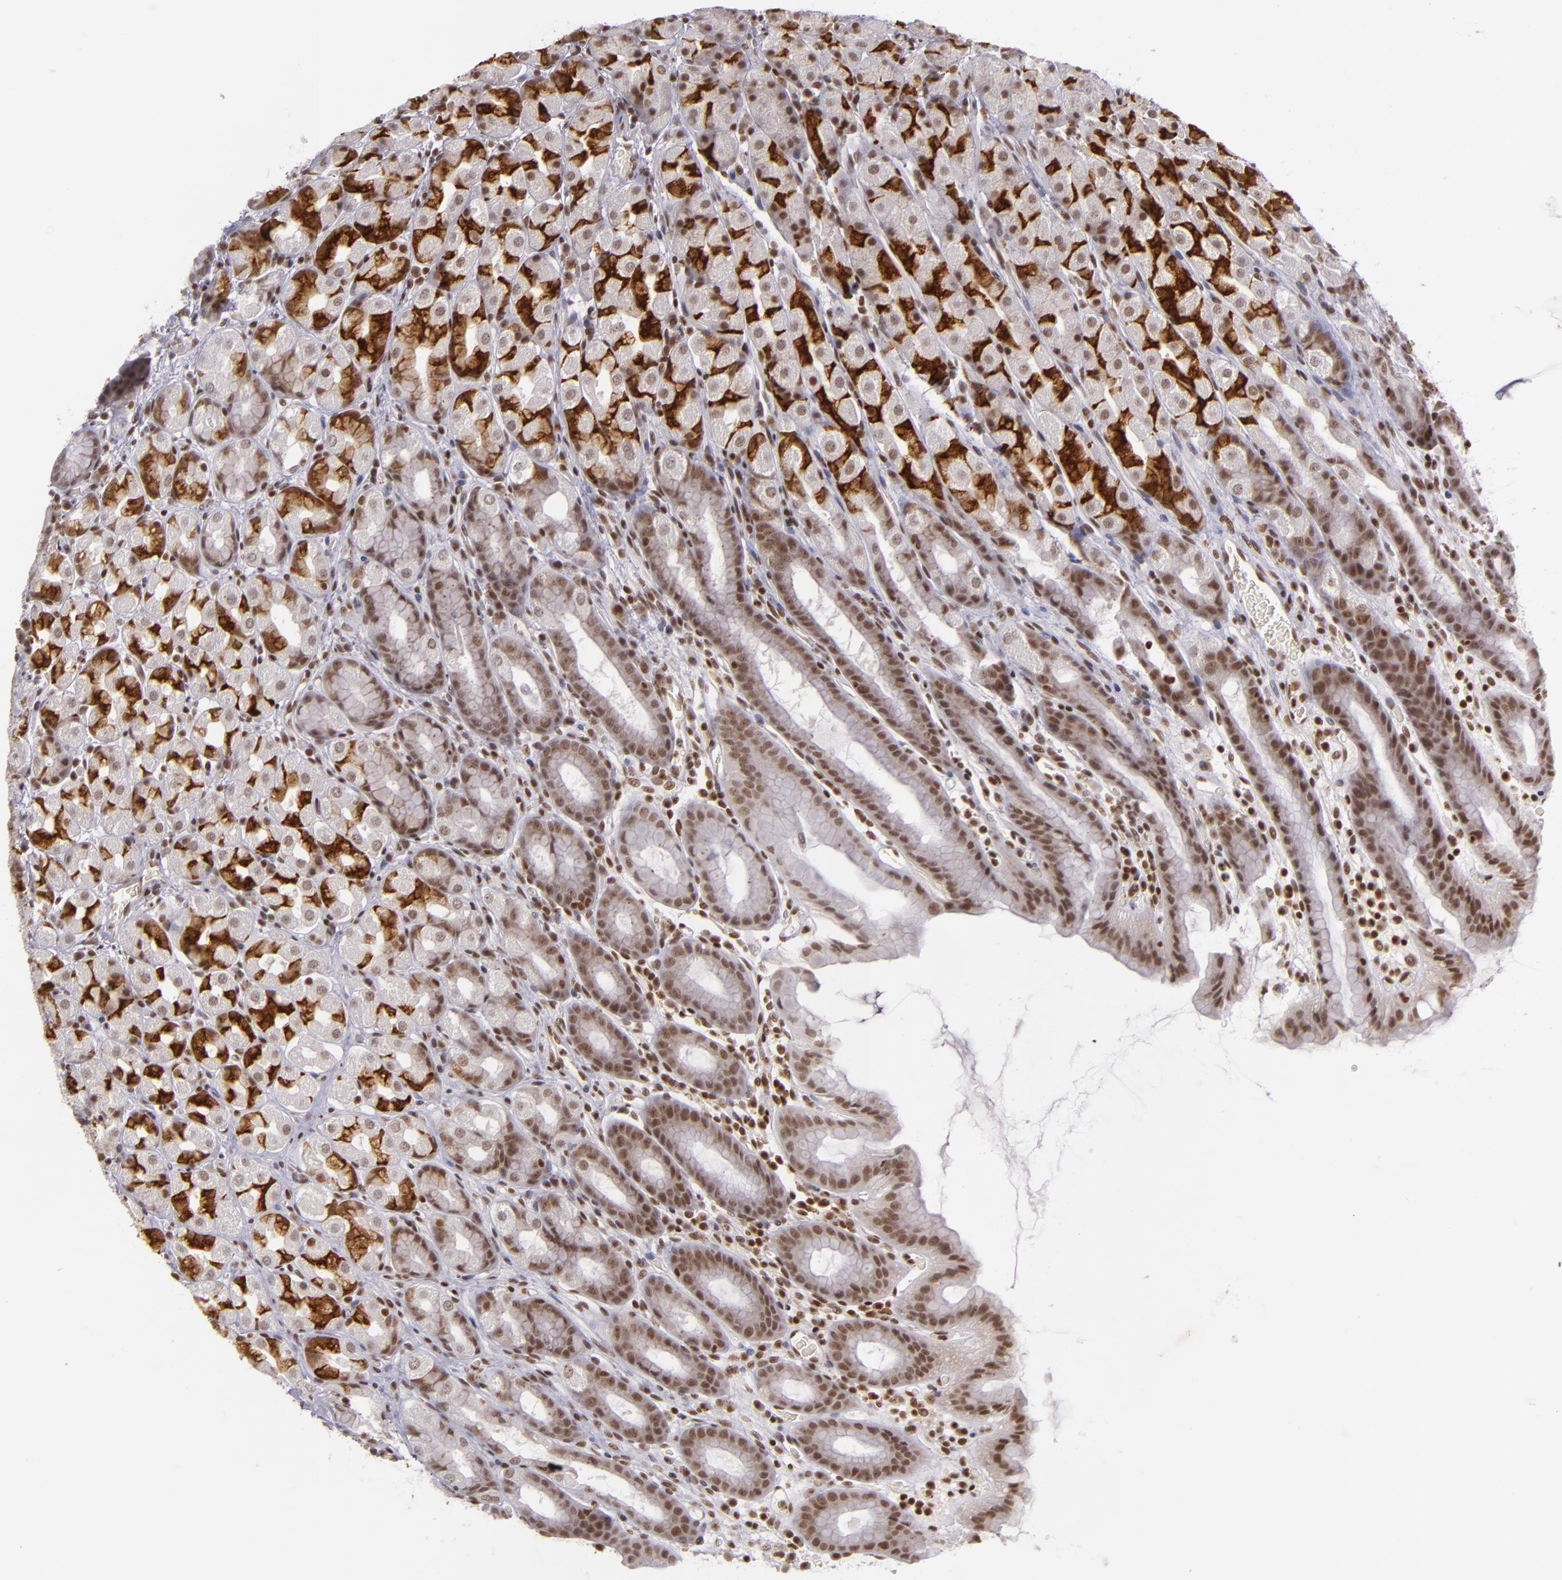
{"staining": {"intensity": "moderate", "quantity": "25%-75%", "location": "cytoplasmic/membranous,nuclear"}, "tissue": "stomach", "cell_type": "Glandular cells", "image_type": "normal", "snomed": [{"axis": "morphology", "description": "Normal tissue, NOS"}, {"axis": "topography", "description": "Stomach, upper"}], "caption": "Immunohistochemical staining of normal stomach exhibits 25%-75% levels of moderate cytoplasmic/membranous,nuclear protein expression in approximately 25%-75% of glandular cells. The staining was performed using DAB, with brown indicating positive protein expression. Nuclei are stained blue with hematoxylin.", "gene": "ZFX", "patient": {"sex": "male", "age": 68}}